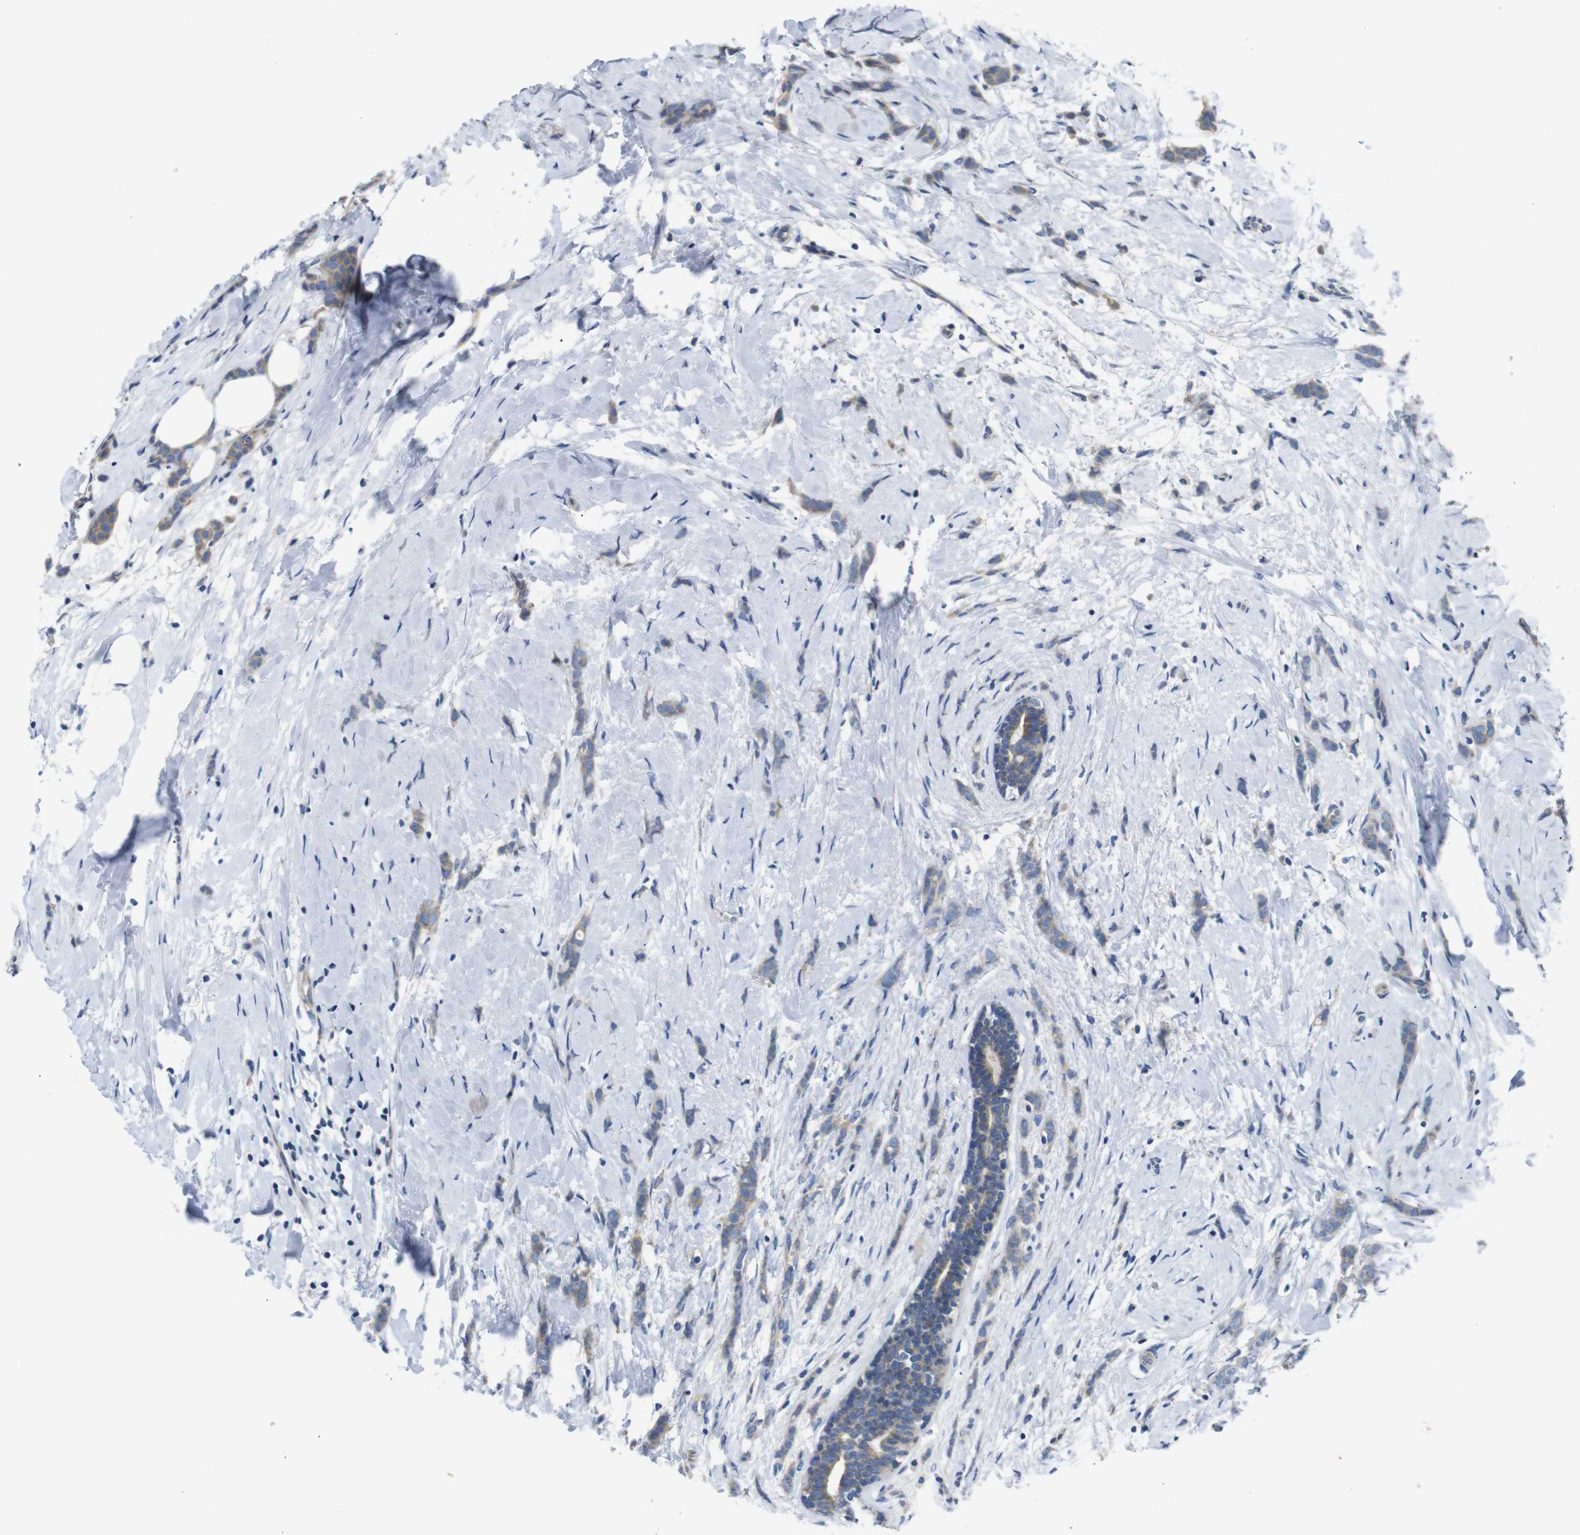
{"staining": {"intensity": "weak", "quantity": ">75%", "location": "cytoplasmic/membranous"}, "tissue": "breast cancer", "cell_type": "Tumor cells", "image_type": "cancer", "snomed": [{"axis": "morphology", "description": "Lobular carcinoma, in situ"}, {"axis": "morphology", "description": "Lobular carcinoma"}, {"axis": "topography", "description": "Breast"}], "caption": "High-power microscopy captured an immunohistochemistry (IHC) histopathology image of lobular carcinoma in situ (breast), revealing weak cytoplasmic/membranous expression in about >75% of tumor cells.", "gene": "DCP1A", "patient": {"sex": "female", "age": 41}}